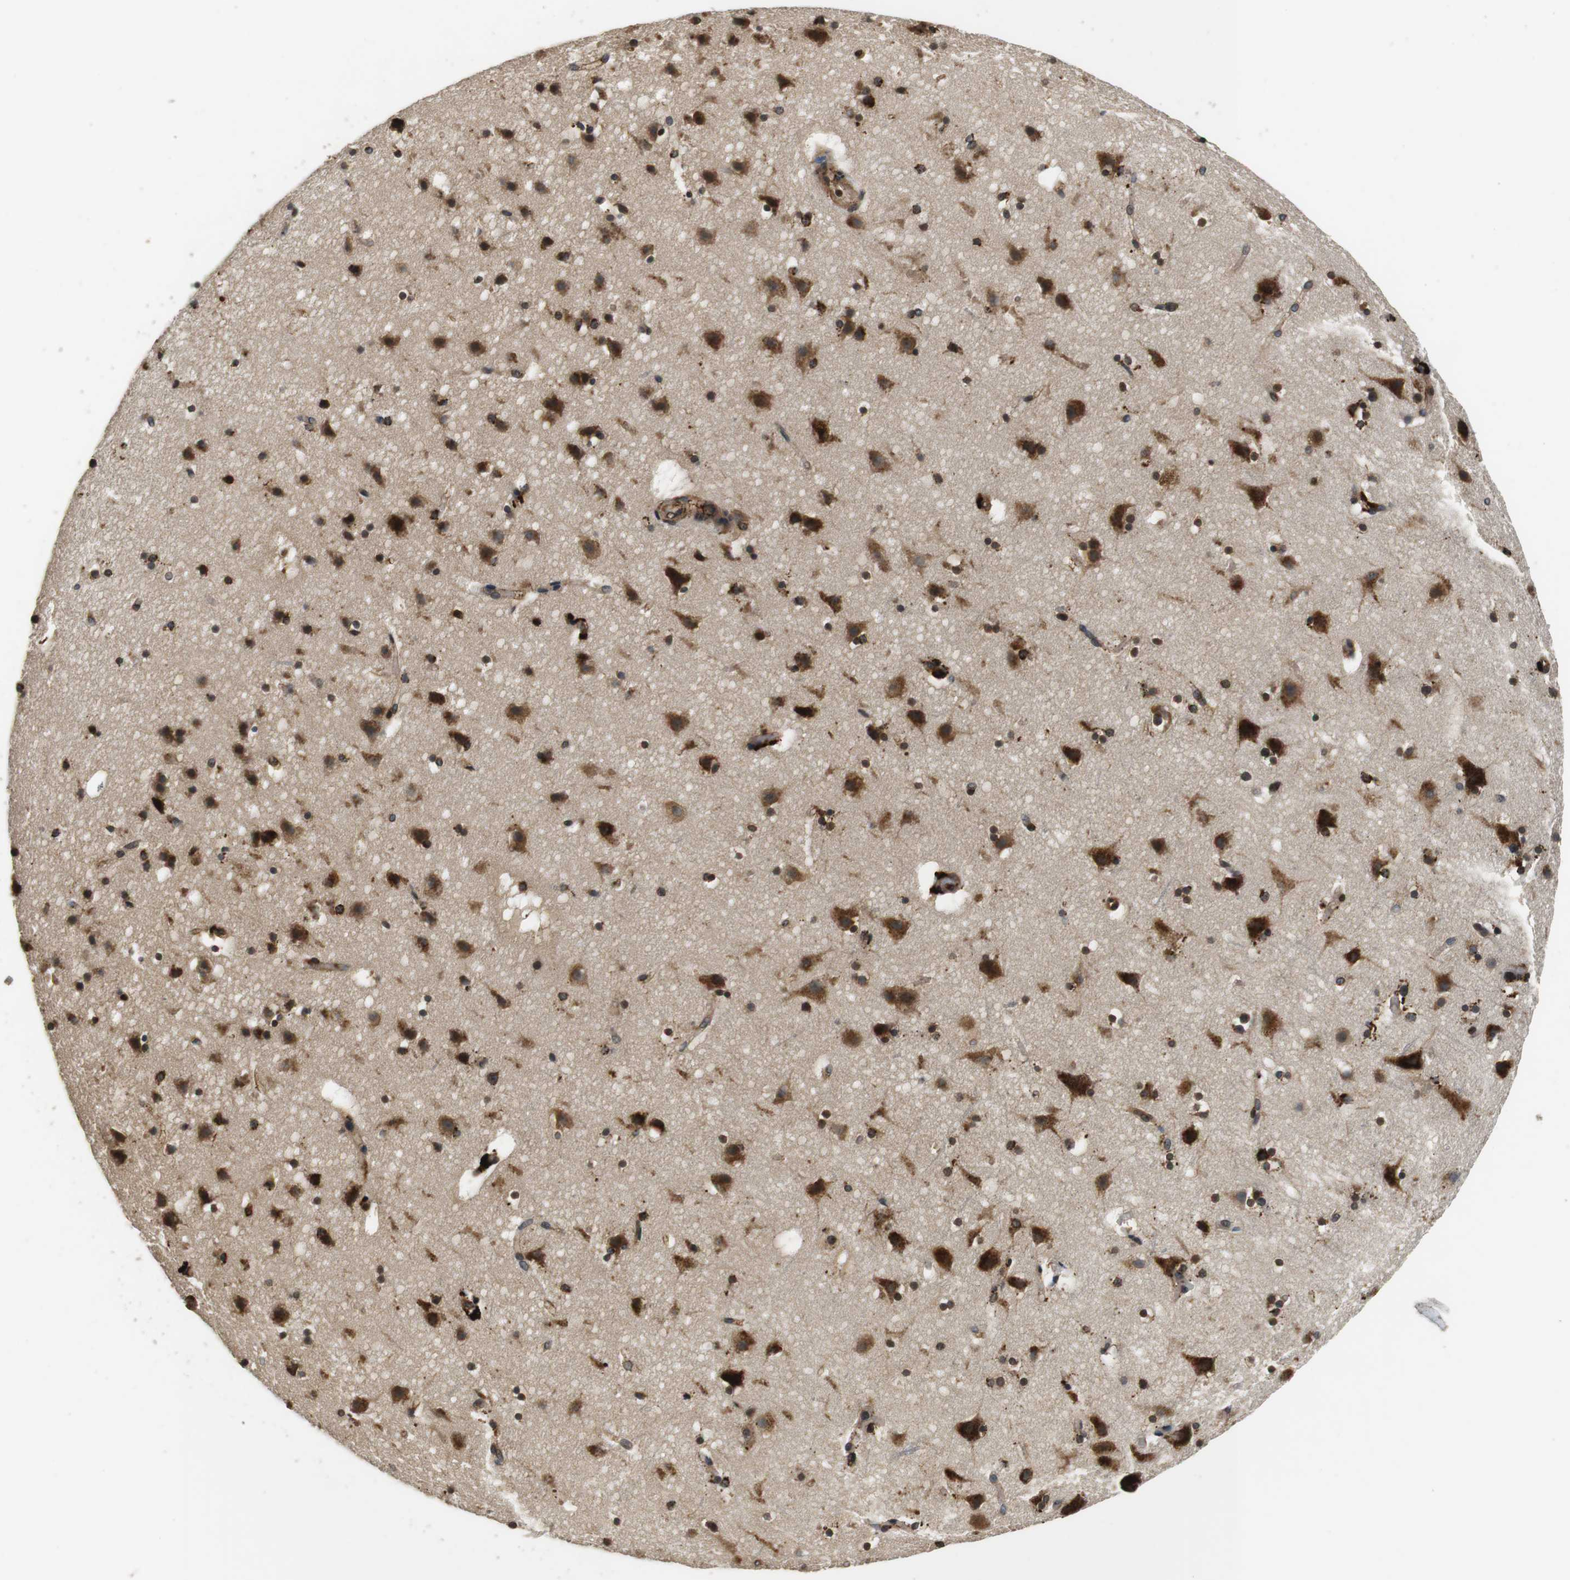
{"staining": {"intensity": "moderate", "quantity": ">75%", "location": "cytoplasmic/membranous,nuclear"}, "tissue": "cerebral cortex", "cell_type": "Endothelial cells", "image_type": "normal", "snomed": [{"axis": "morphology", "description": "Normal tissue, NOS"}, {"axis": "topography", "description": "Cerebral cortex"}], "caption": "Normal cerebral cortex shows moderate cytoplasmic/membranous,nuclear positivity in approximately >75% of endothelial cells.", "gene": "TXNRD1", "patient": {"sex": "male", "age": 45}}